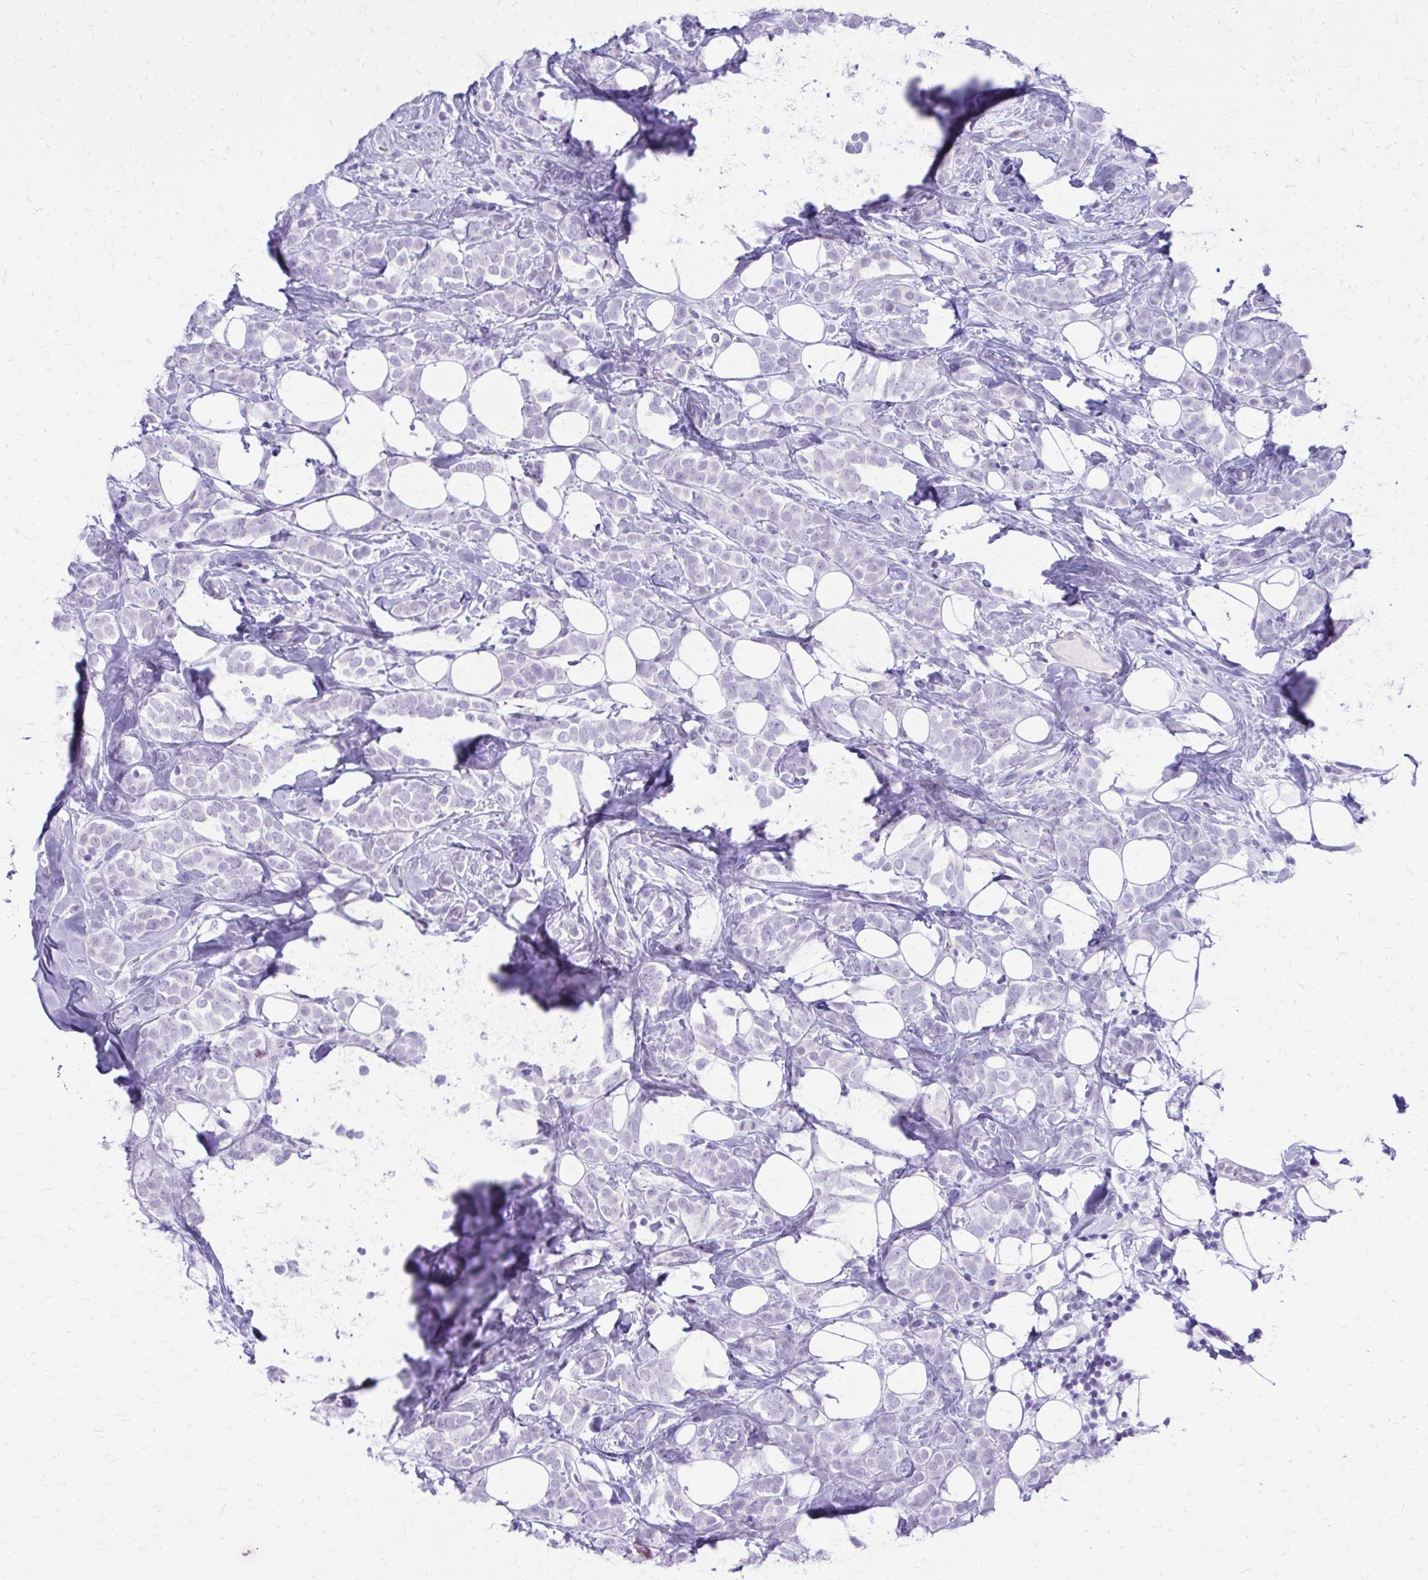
{"staining": {"intensity": "negative", "quantity": "none", "location": "none"}, "tissue": "breast cancer", "cell_type": "Tumor cells", "image_type": "cancer", "snomed": [{"axis": "morphology", "description": "Lobular carcinoma"}, {"axis": "topography", "description": "Breast"}], "caption": "Protein analysis of breast lobular carcinoma shows no significant staining in tumor cells.", "gene": "LCN15", "patient": {"sex": "female", "age": 49}}